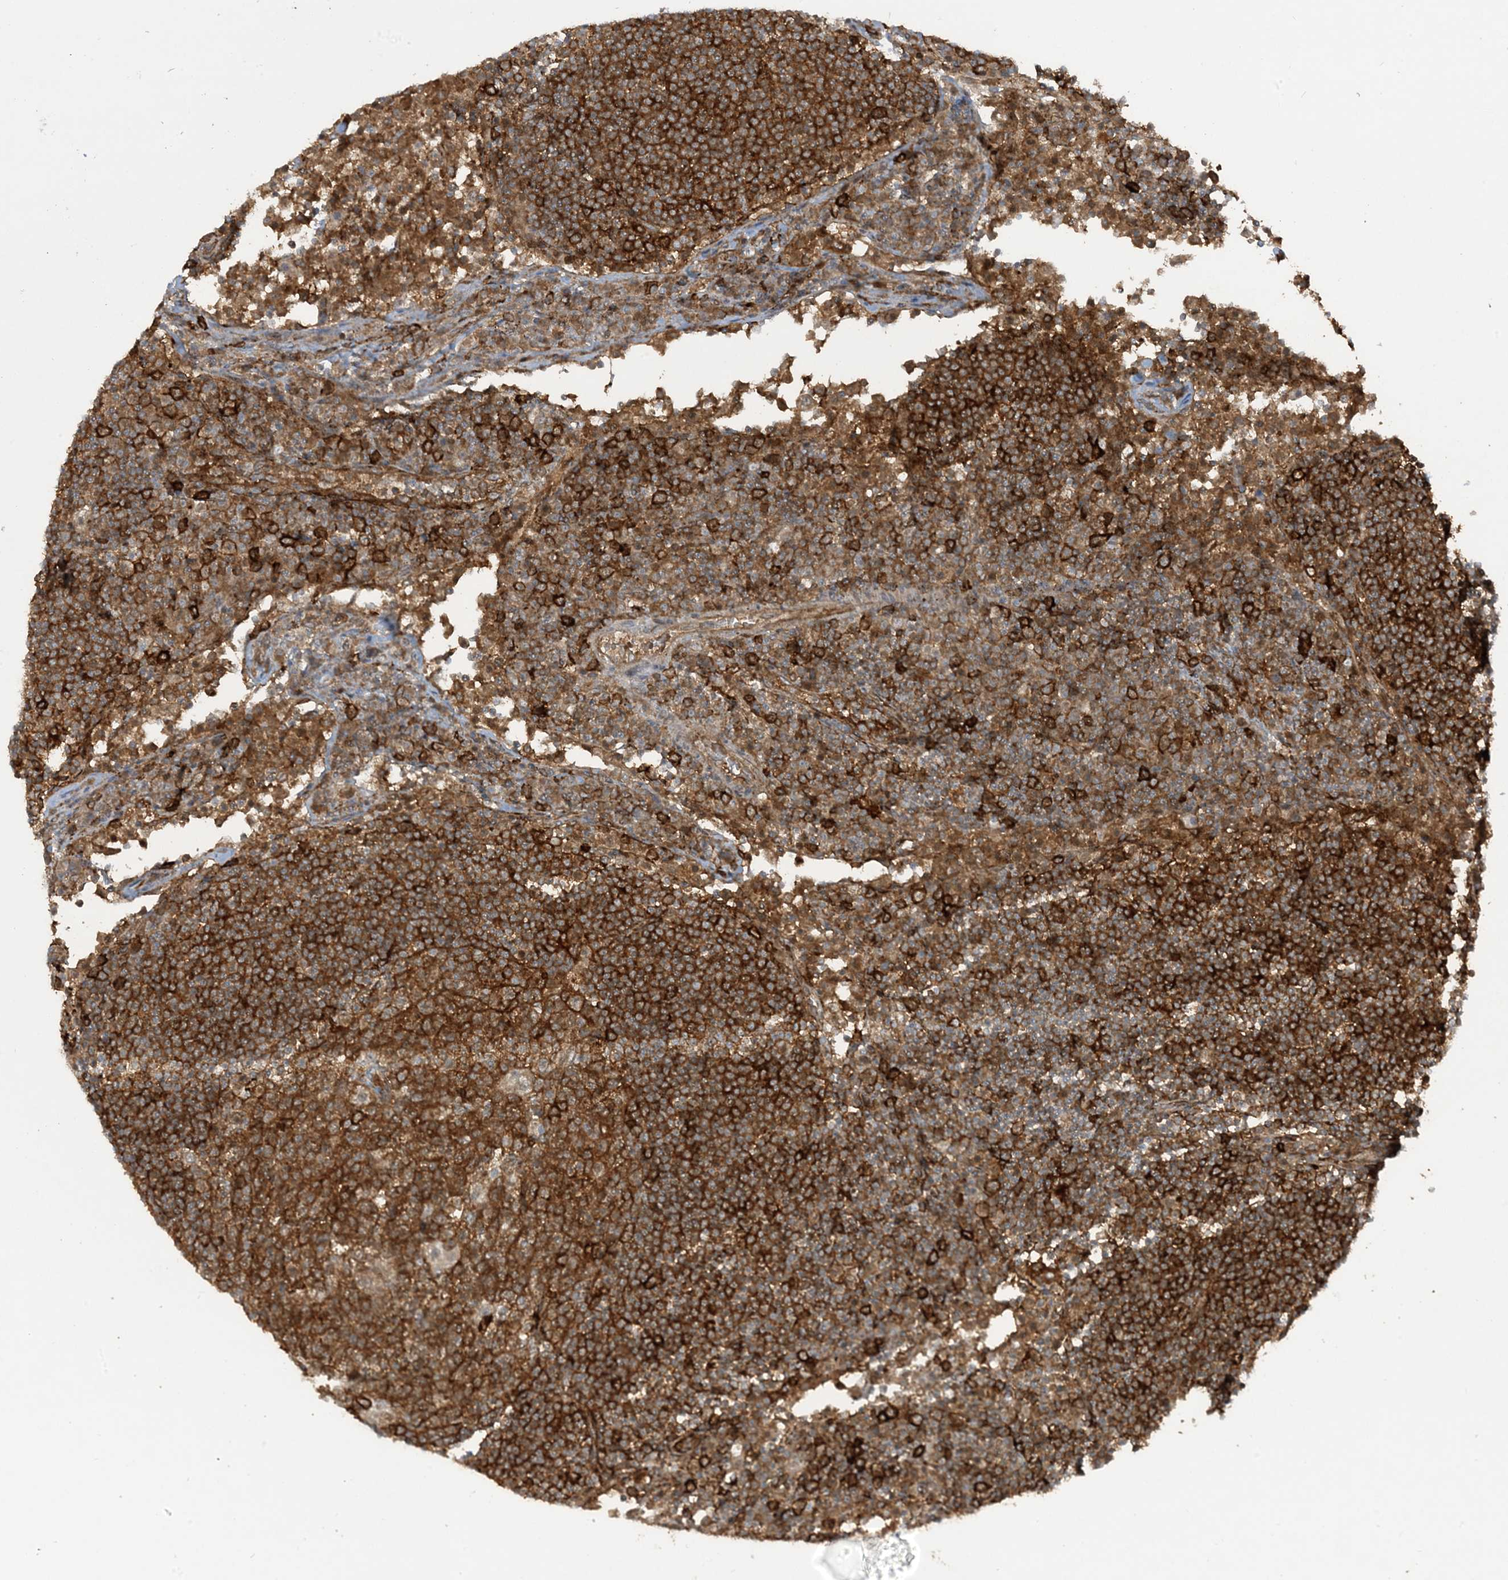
{"staining": {"intensity": "moderate", "quantity": ">75%", "location": "cytoplasmic/membranous"}, "tissue": "lymph node", "cell_type": "Germinal center cells", "image_type": "normal", "snomed": [{"axis": "morphology", "description": "Normal tissue, NOS"}, {"axis": "topography", "description": "Lymph node"}], "caption": "Lymph node stained with immunohistochemistry (IHC) displays moderate cytoplasmic/membranous staining in approximately >75% of germinal center cells.", "gene": "STAM2", "patient": {"sex": "female", "age": 53}}